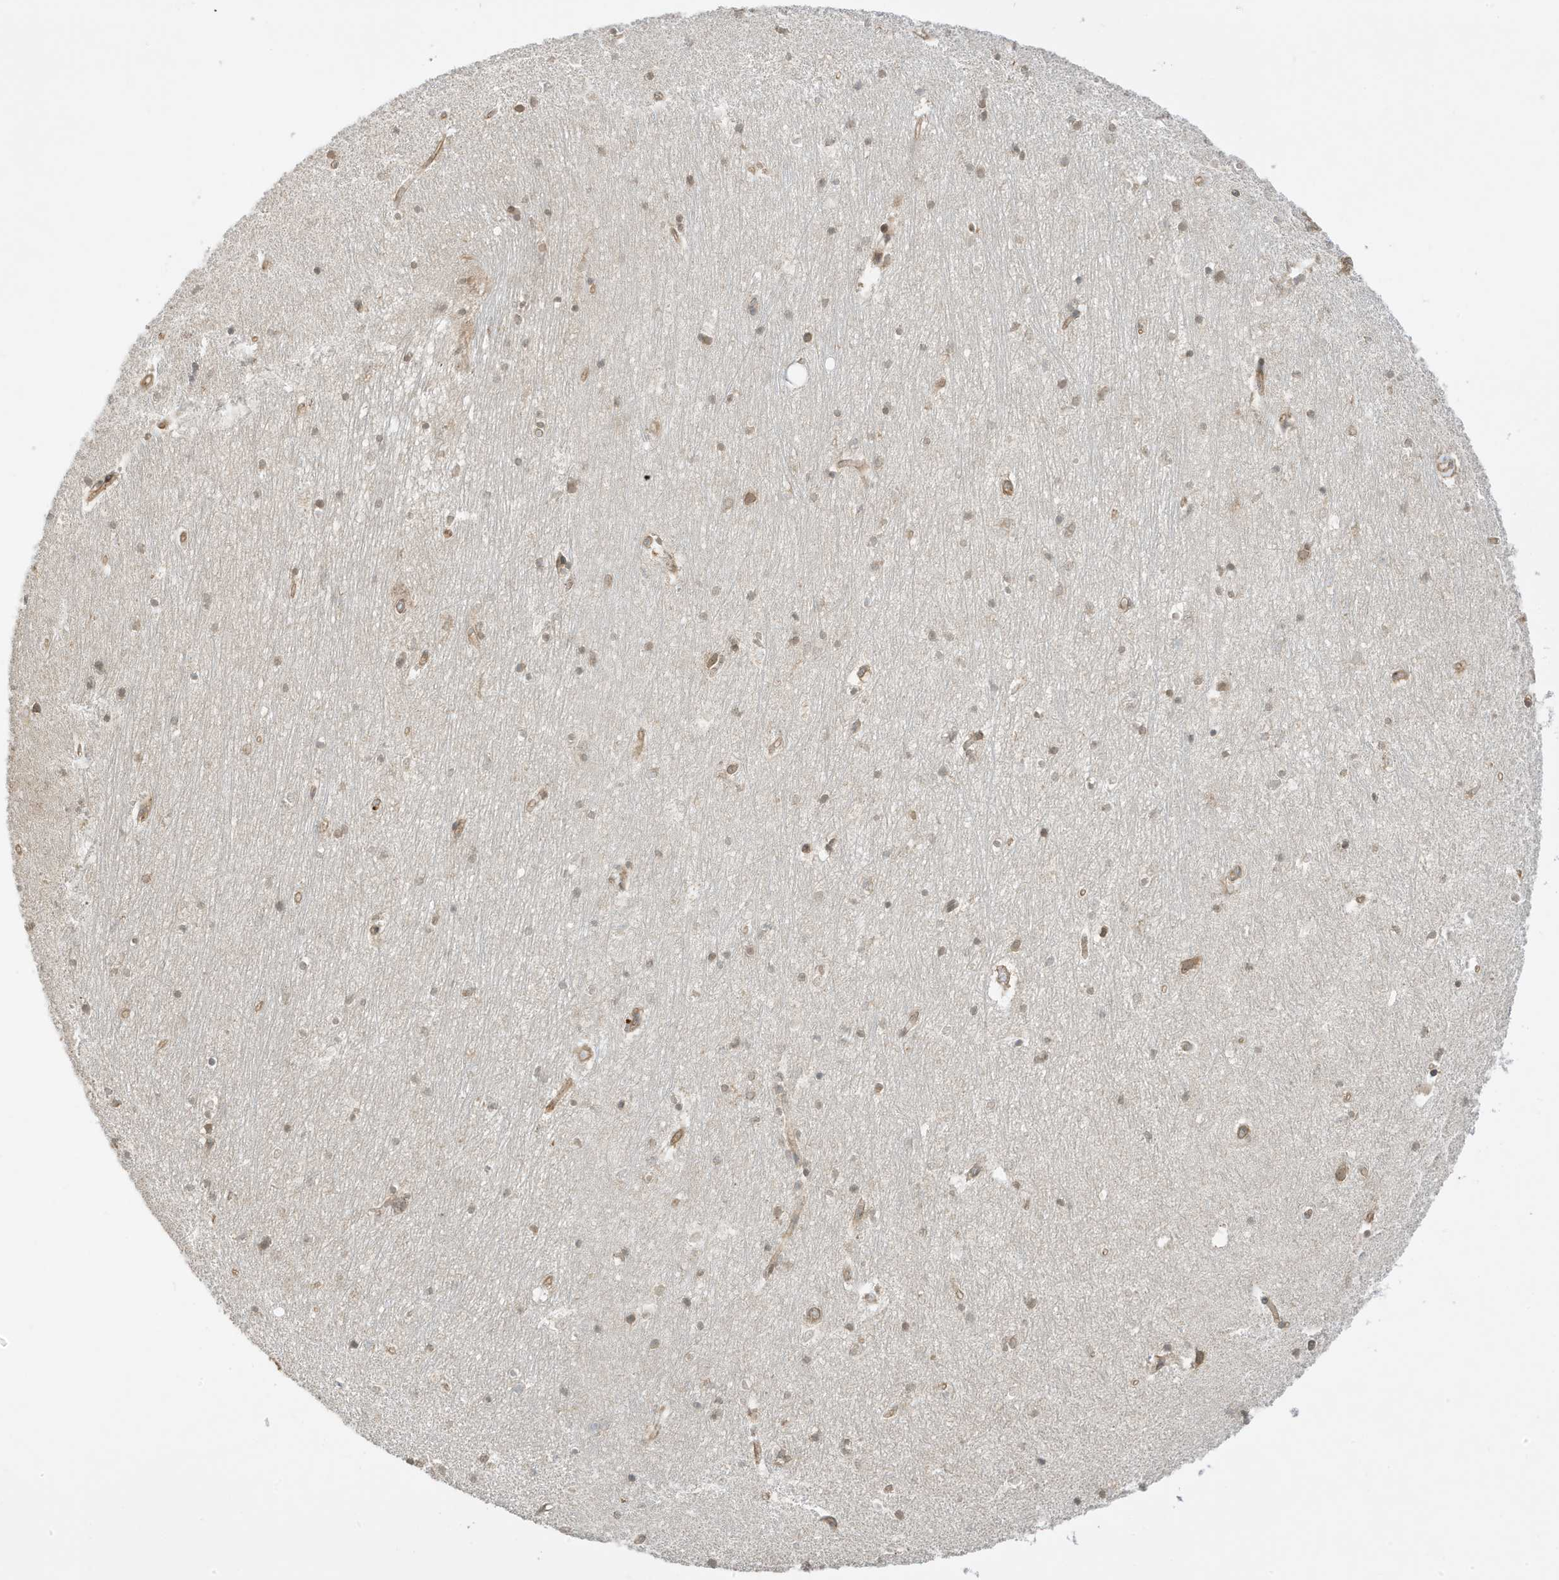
{"staining": {"intensity": "moderate", "quantity": "25%-75%", "location": "cytoplasmic/membranous,nuclear"}, "tissue": "hippocampus", "cell_type": "Glial cells", "image_type": "normal", "snomed": [{"axis": "morphology", "description": "Normal tissue, NOS"}, {"axis": "topography", "description": "Hippocampus"}], "caption": "This histopathology image exhibits benign hippocampus stained with immunohistochemistry to label a protein in brown. The cytoplasmic/membranous,nuclear of glial cells show moderate positivity for the protein. Nuclei are counter-stained blue.", "gene": "SCARF2", "patient": {"sex": "female", "age": 64}}